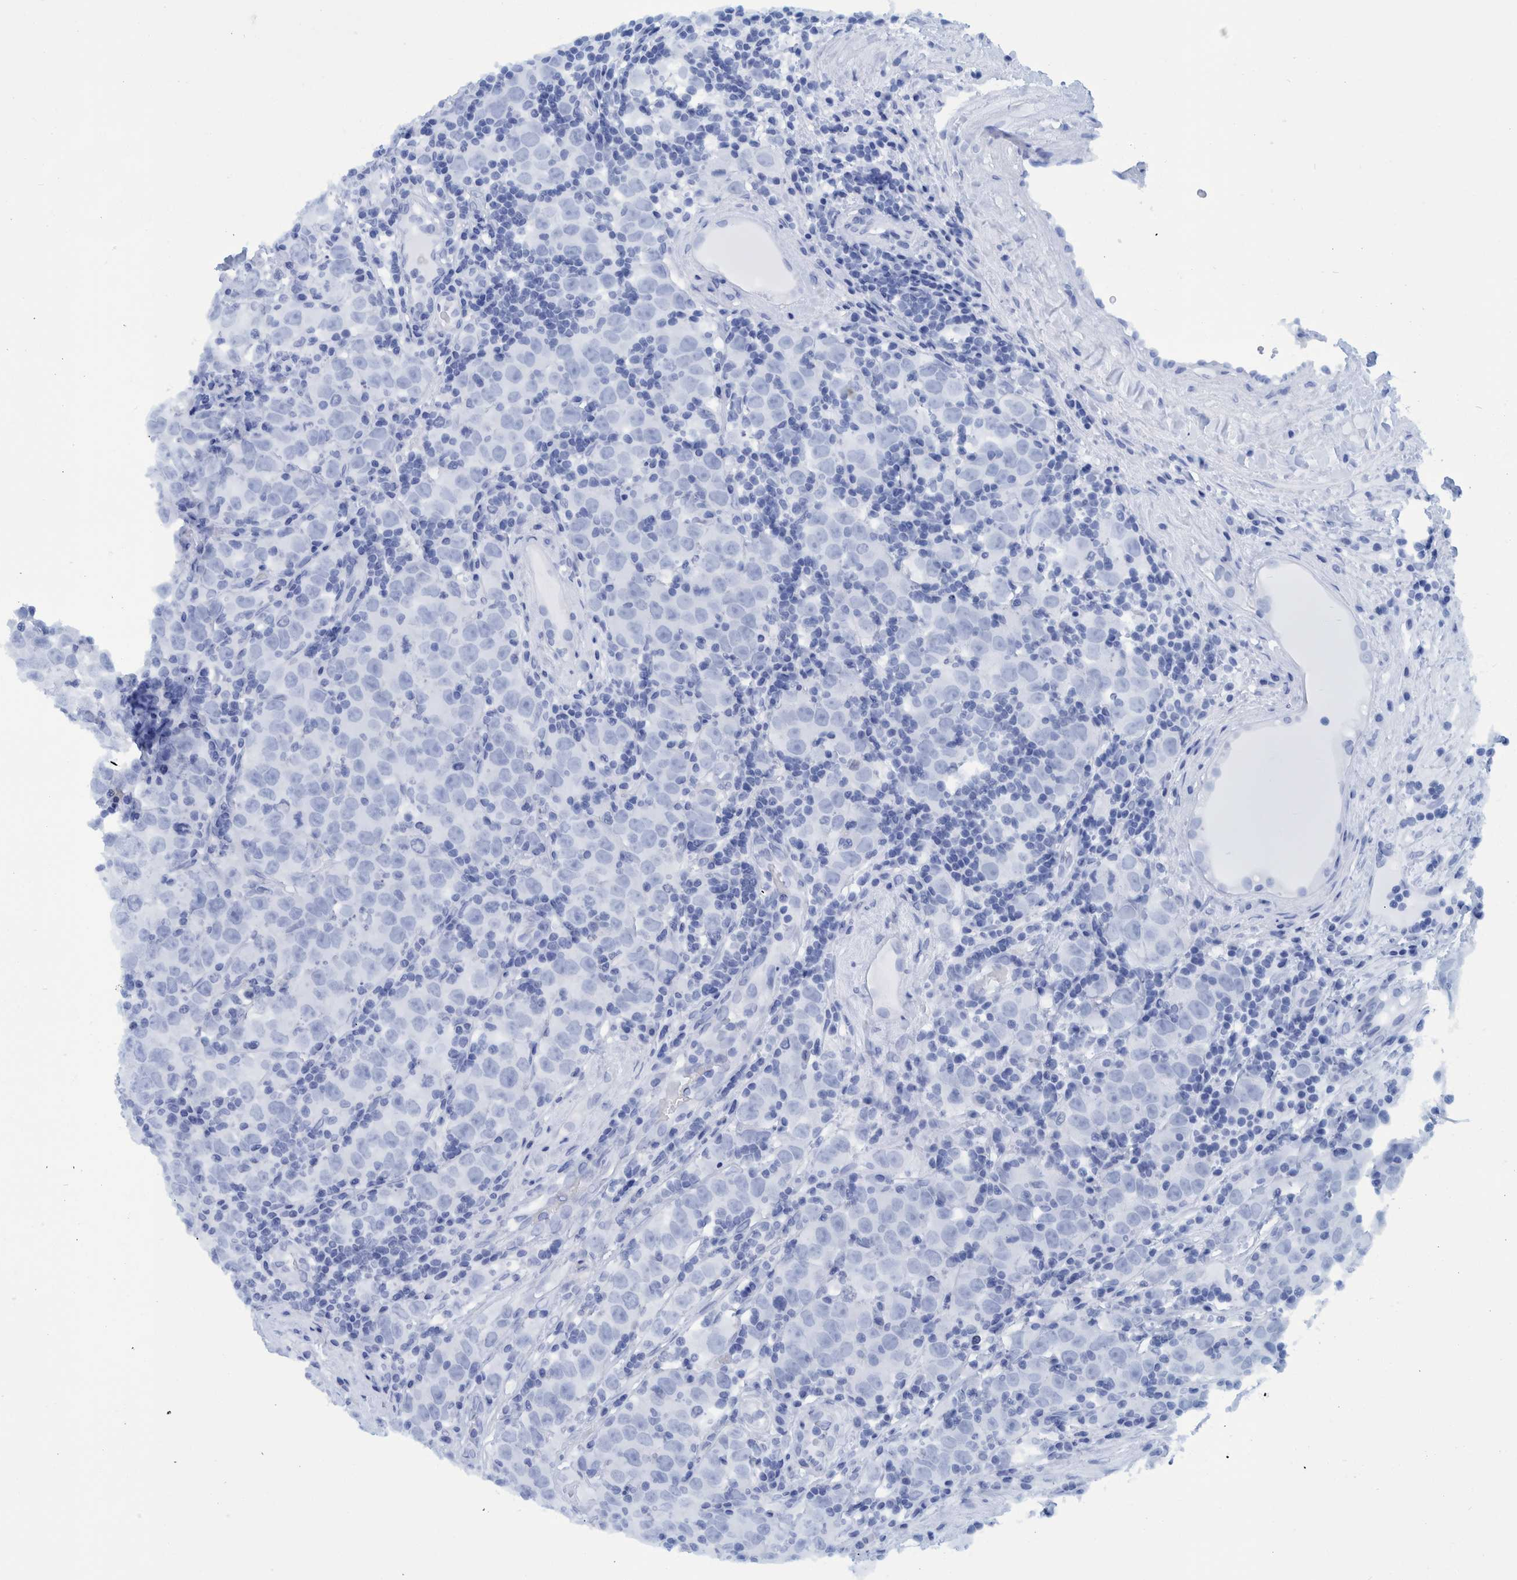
{"staining": {"intensity": "negative", "quantity": "none", "location": "none"}, "tissue": "testis cancer", "cell_type": "Tumor cells", "image_type": "cancer", "snomed": [{"axis": "morphology", "description": "Seminoma, NOS"}, {"axis": "morphology", "description": "Carcinoma, Embryonal, NOS"}, {"axis": "topography", "description": "Testis"}], "caption": "DAB (3,3'-diaminobenzidine) immunohistochemical staining of human testis cancer (embryonal carcinoma) reveals no significant expression in tumor cells.", "gene": "BZW2", "patient": {"sex": "male", "age": 28}}